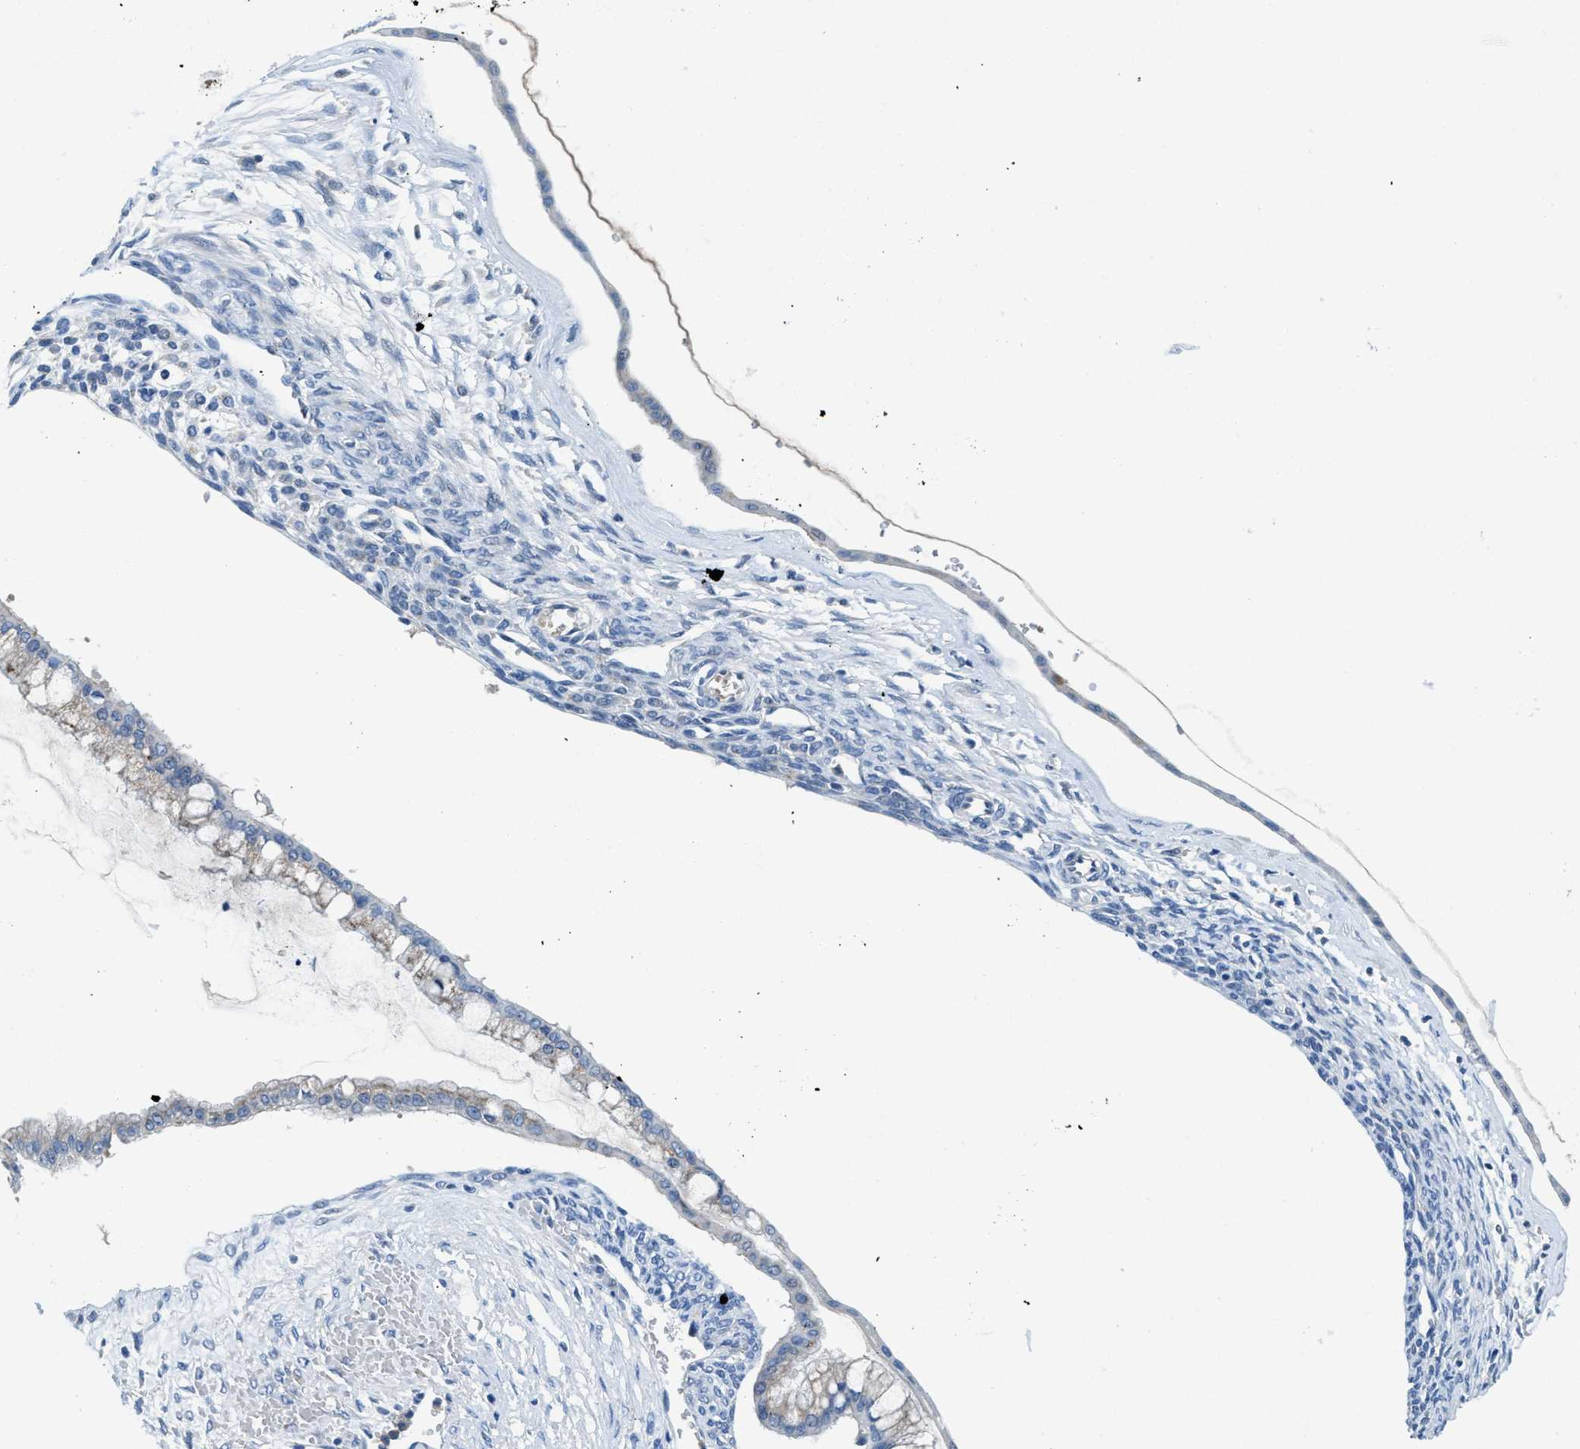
{"staining": {"intensity": "weak", "quantity": "25%-75%", "location": "cytoplasmic/membranous"}, "tissue": "ovarian cancer", "cell_type": "Tumor cells", "image_type": "cancer", "snomed": [{"axis": "morphology", "description": "Cystadenocarcinoma, mucinous, NOS"}, {"axis": "topography", "description": "Ovary"}], "caption": "Ovarian cancer (mucinous cystadenocarcinoma) was stained to show a protein in brown. There is low levels of weak cytoplasmic/membranous positivity in about 25%-75% of tumor cells.", "gene": "TSPAN3", "patient": {"sex": "female", "age": 73}}